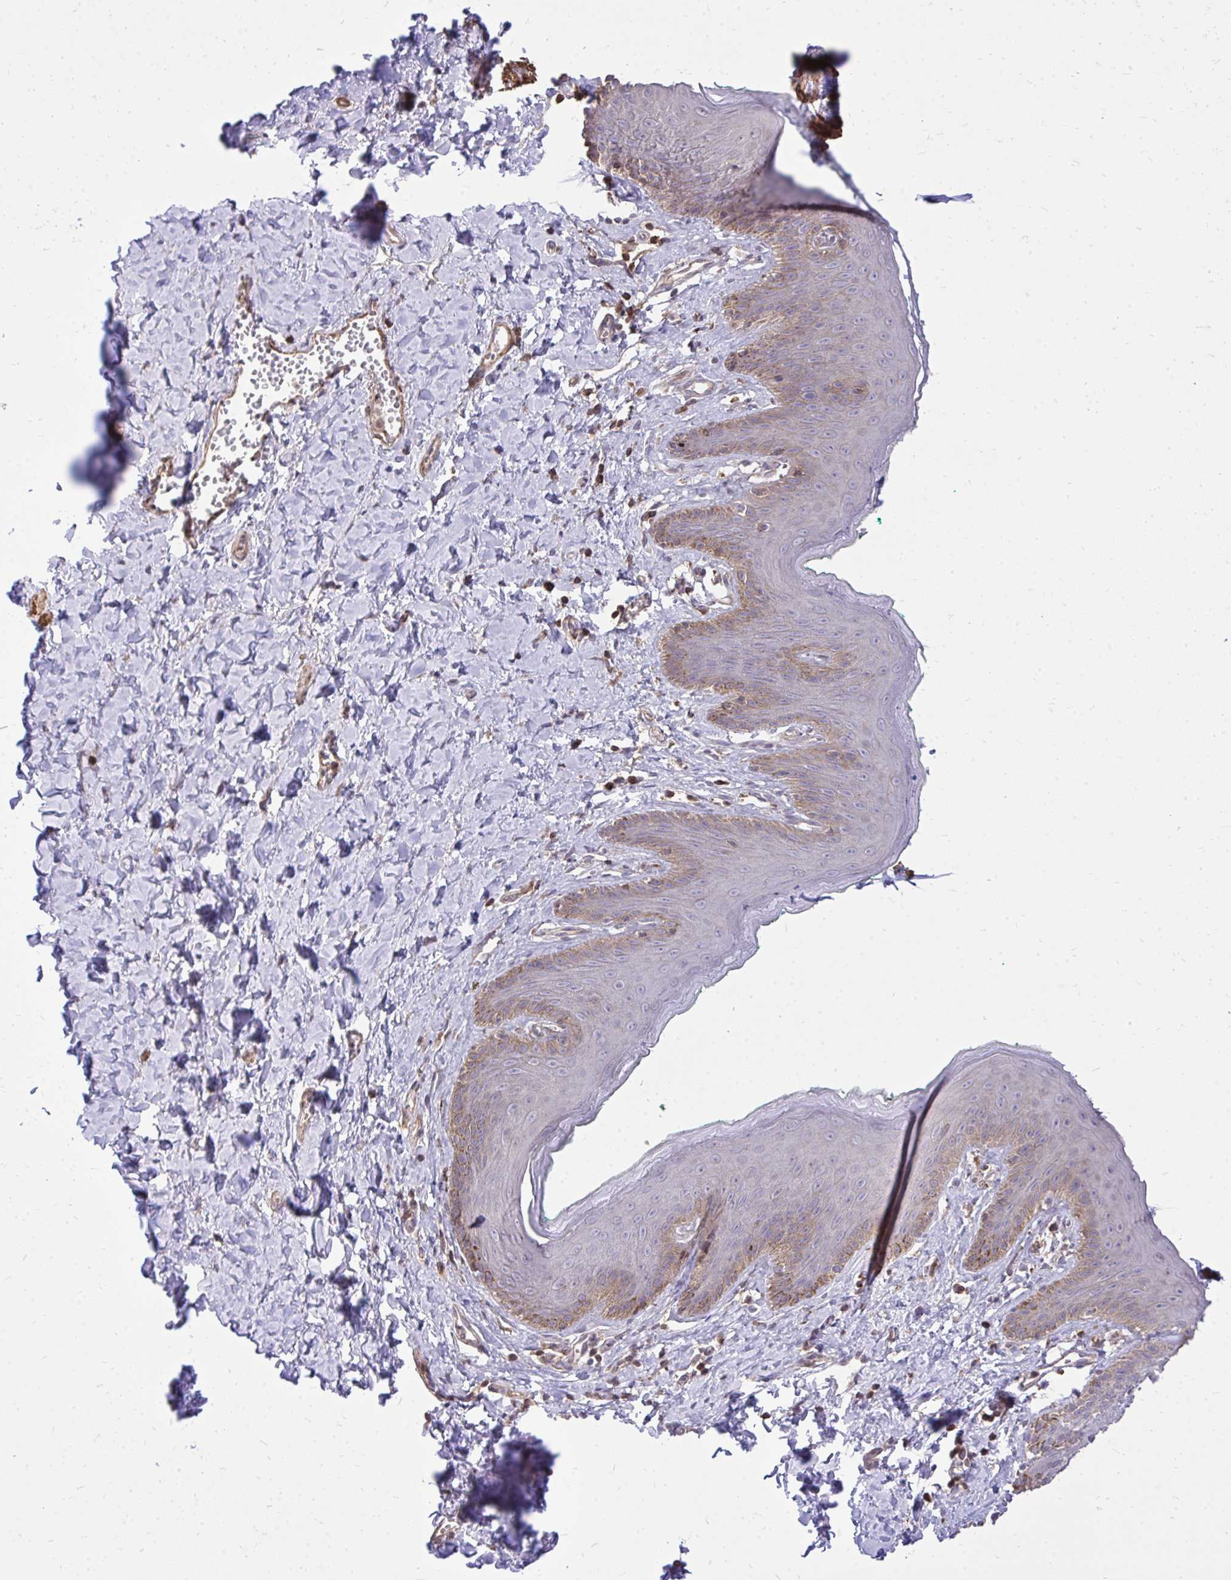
{"staining": {"intensity": "moderate", "quantity": "25%-75%", "location": "cytoplasmic/membranous"}, "tissue": "skin", "cell_type": "Epidermal cells", "image_type": "normal", "snomed": [{"axis": "morphology", "description": "Normal tissue, NOS"}, {"axis": "topography", "description": "Vulva"}, {"axis": "topography", "description": "Peripheral nerve tissue"}], "caption": "A micrograph of skin stained for a protein exhibits moderate cytoplasmic/membranous brown staining in epidermal cells. Nuclei are stained in blue.", "gene": "SLC7A5", "patient": {"sex": "female", "age": 66}}